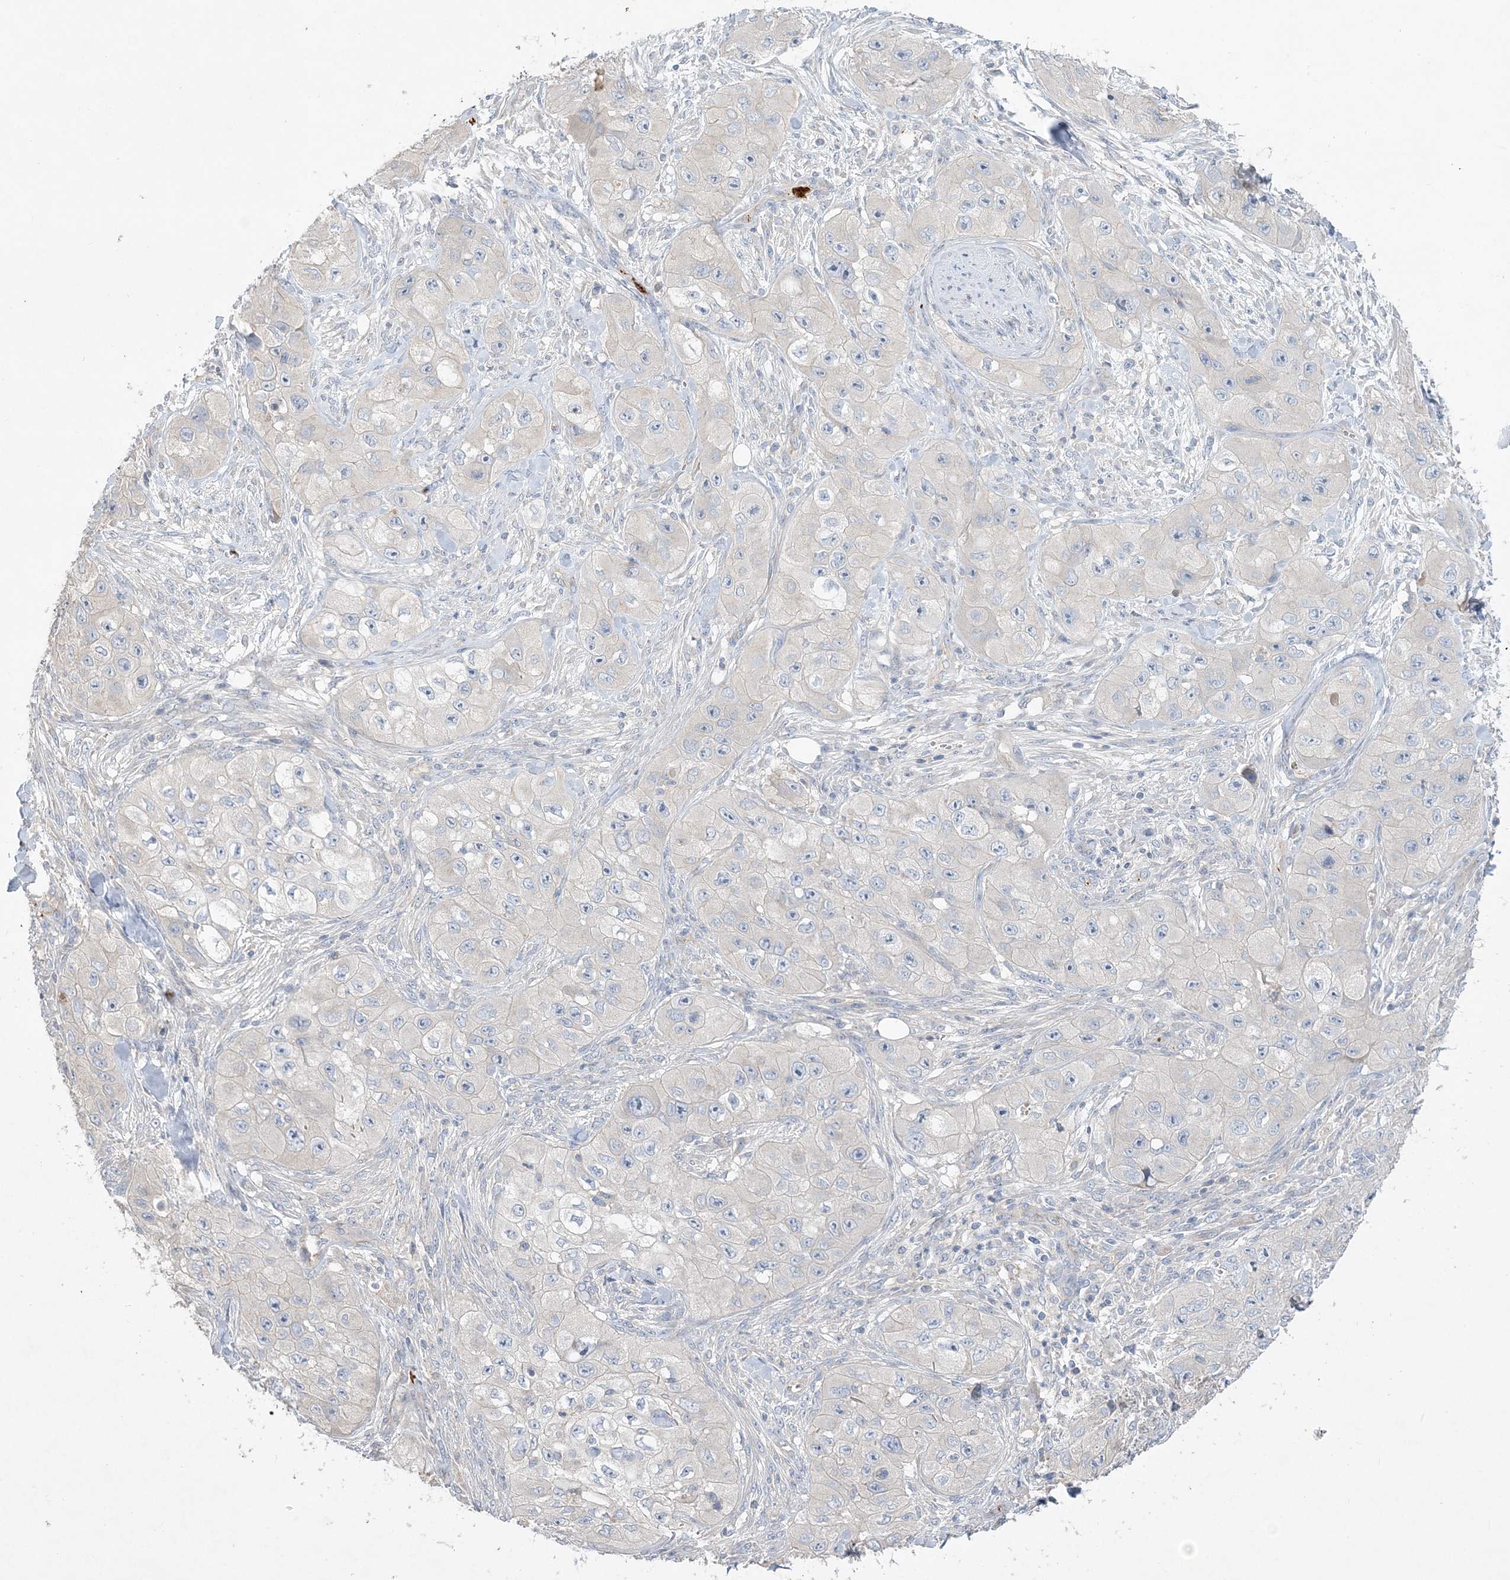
{"staining": {"intensity": "negative", "quantity": "none", "location": "none"}, "tissue": "skin cancer", "cell_type": "Tumor cells", "image_type": "cancer", "snomed": [{"axis": "morphology", "description": "Squamous cell carcinoma, NOS"}, {"axis": "topography", "description": "Skin"}, {"axis": "topography", "description": "Subcutis"}], "caption": "Human squamous cell carcinoma (skin) stained for a protein using immunohistochemistry demonstrates no staining in tumor cells.", "gene": "ADCK2", "patient": {"sex": "male", "age": 73}}